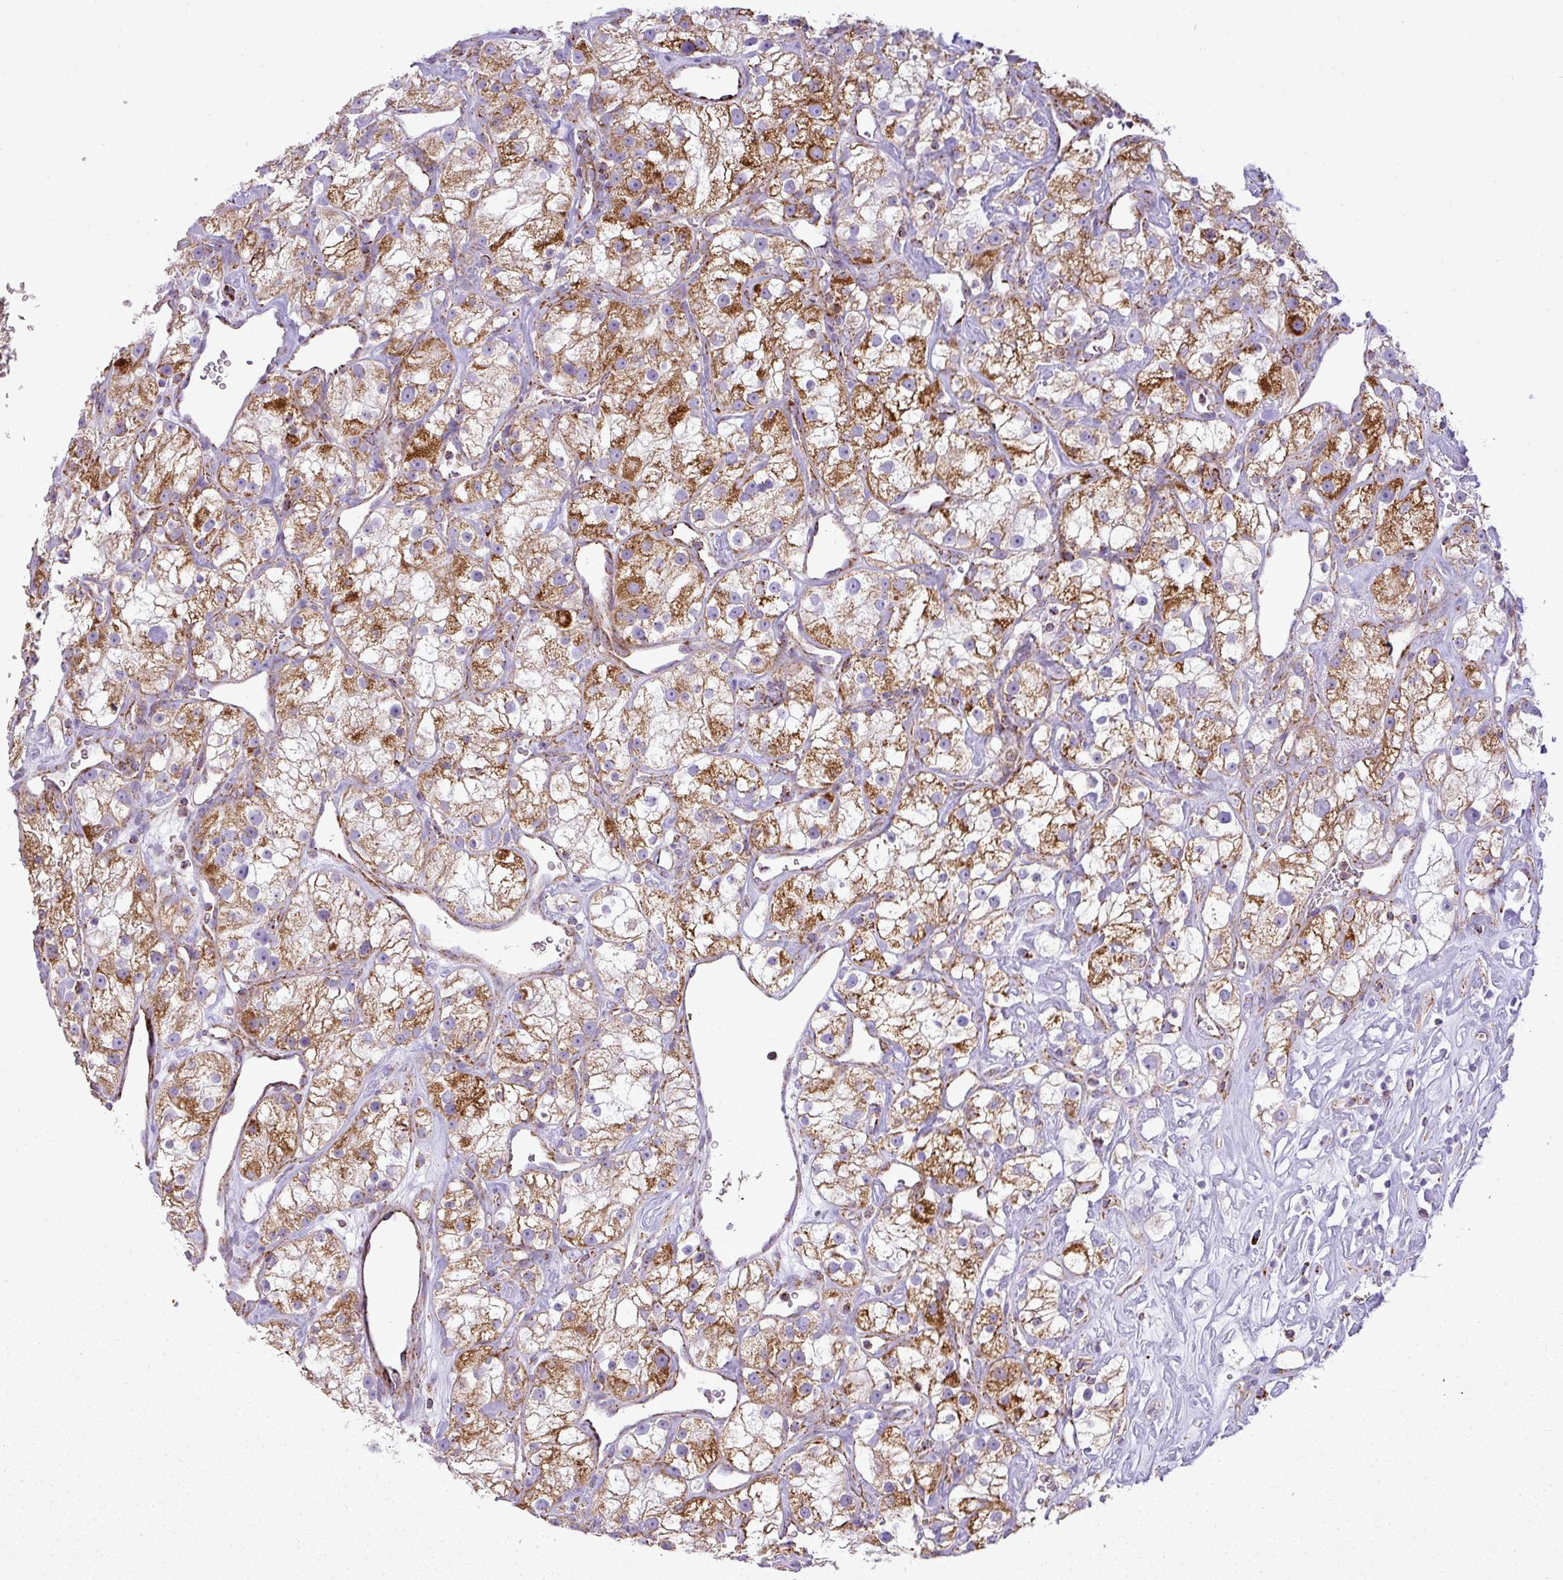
{"staining": {"intensity": "strong", "quantity": ">75%", "location": "cytoplasmic/membranous"}, "tissue": "renal cancer", "cell_type": "Tumor cells", "image_type": "cancer", "snomed": [{"axis": "morphology", "description": "Adenocarcinoma, NOS"}, {"axis": "topography", "description": "Kidney"}], "caption": "The photomicrograph reveals staining of renal adenocarcinoma, revealing strong cytoplasmic/membranous protein expression (brown color) within tumor cells. (Stains: DAB in brown, nuclei in blue, Microscopy: brightfield microscopy at high magnification).", "gene": "ZNF81", "patient": {"sex": "male", "age": 77}}